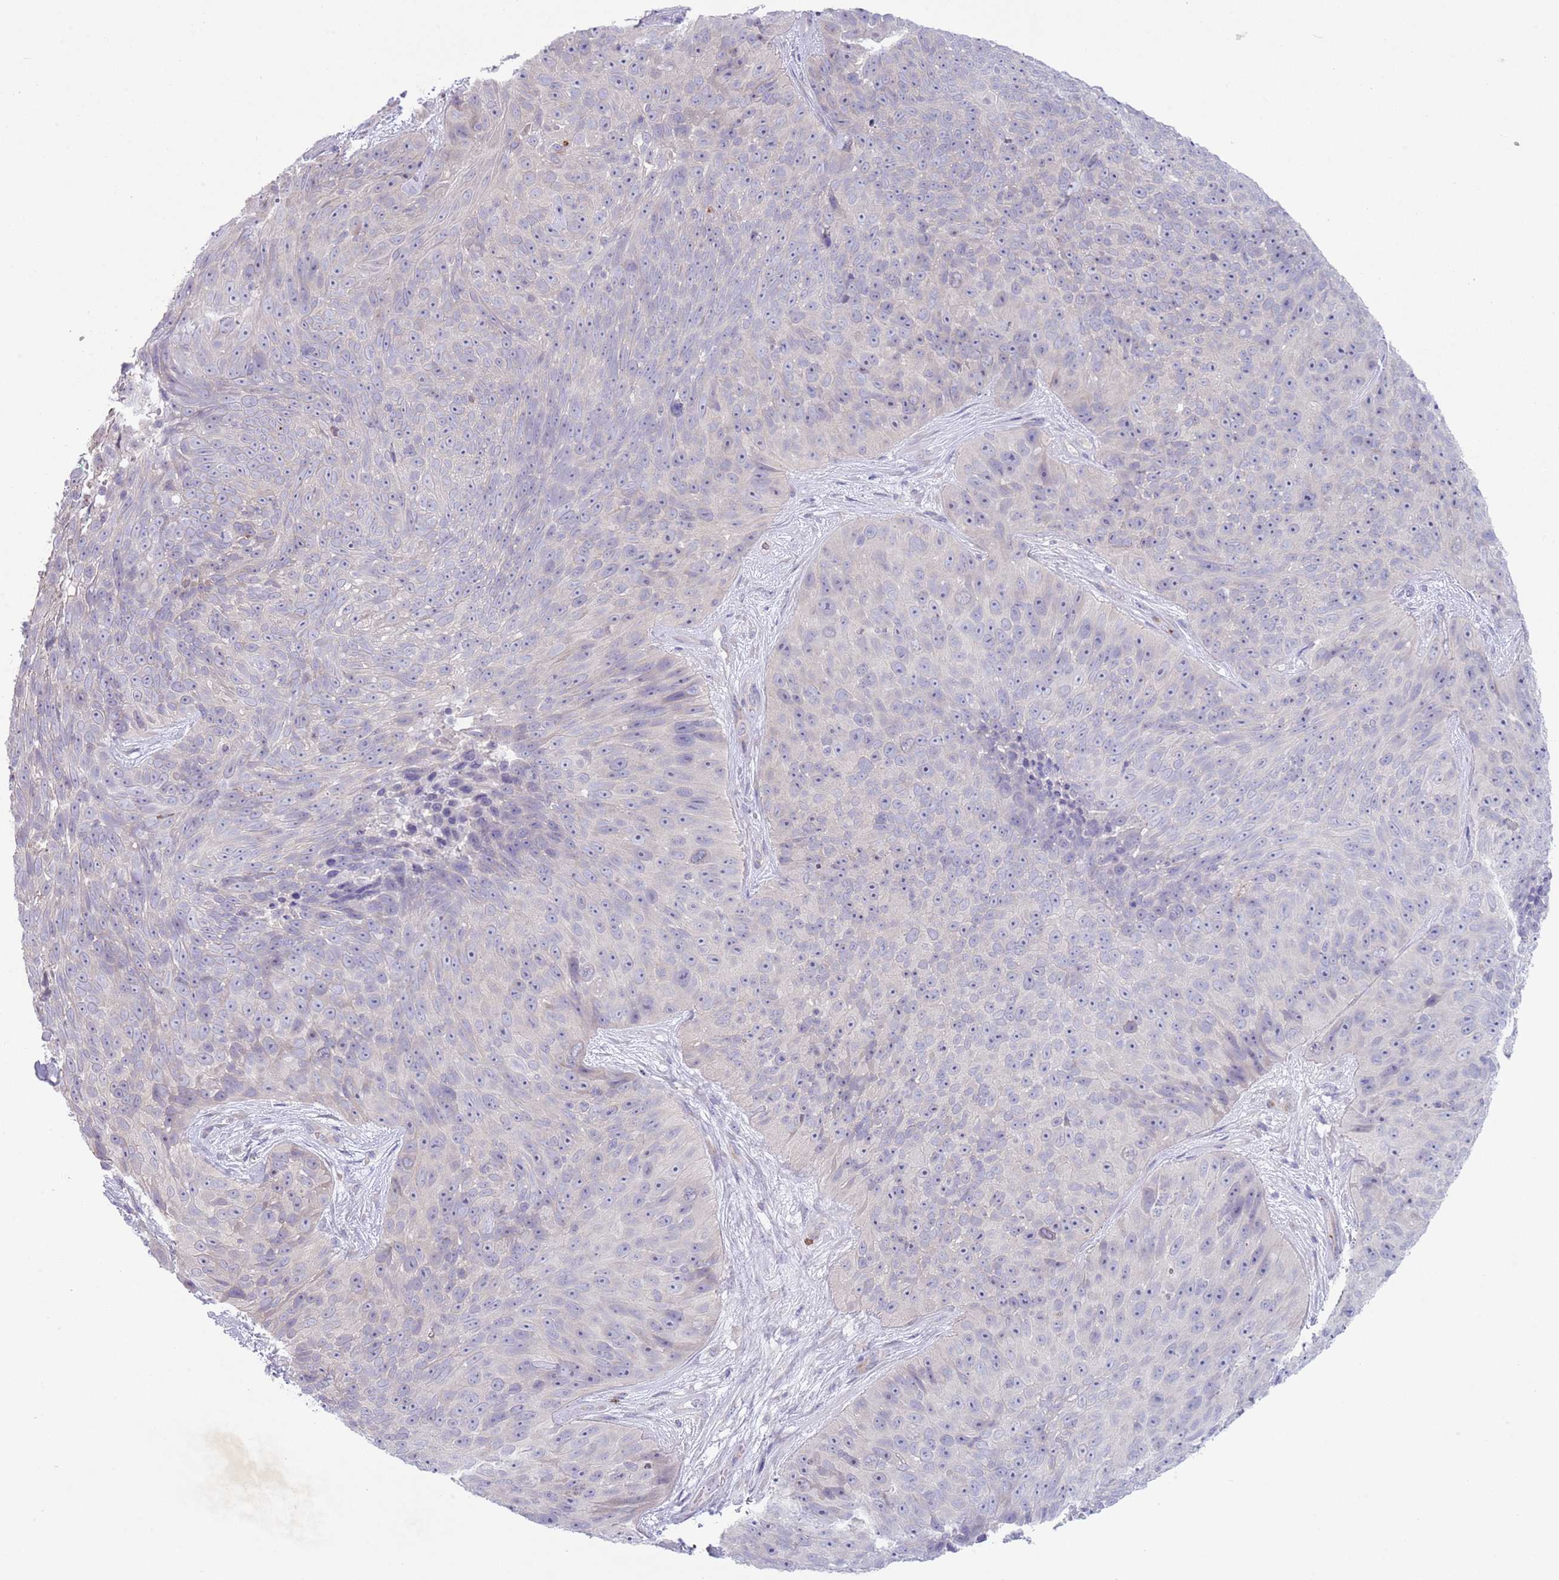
{"staining": {"intensity": "negative", "quantity": "none", "location": "none"}, "tissue": "skin cancer", "cell_type": "Tumor cells", "image_type": "cancer", "snomed": [{"axis": "morphology", "description": "Squamous cell carcinoma, NOS"}, {"axis": "topography", "description": "Skin"}], "caption": "Tumor cells are negative for protein expression in human squamous cell carcinoma (skin). Nuclei are stained in blue.", "gene": "ZFP2", "patient": {"sex": "female", "age": 87}}